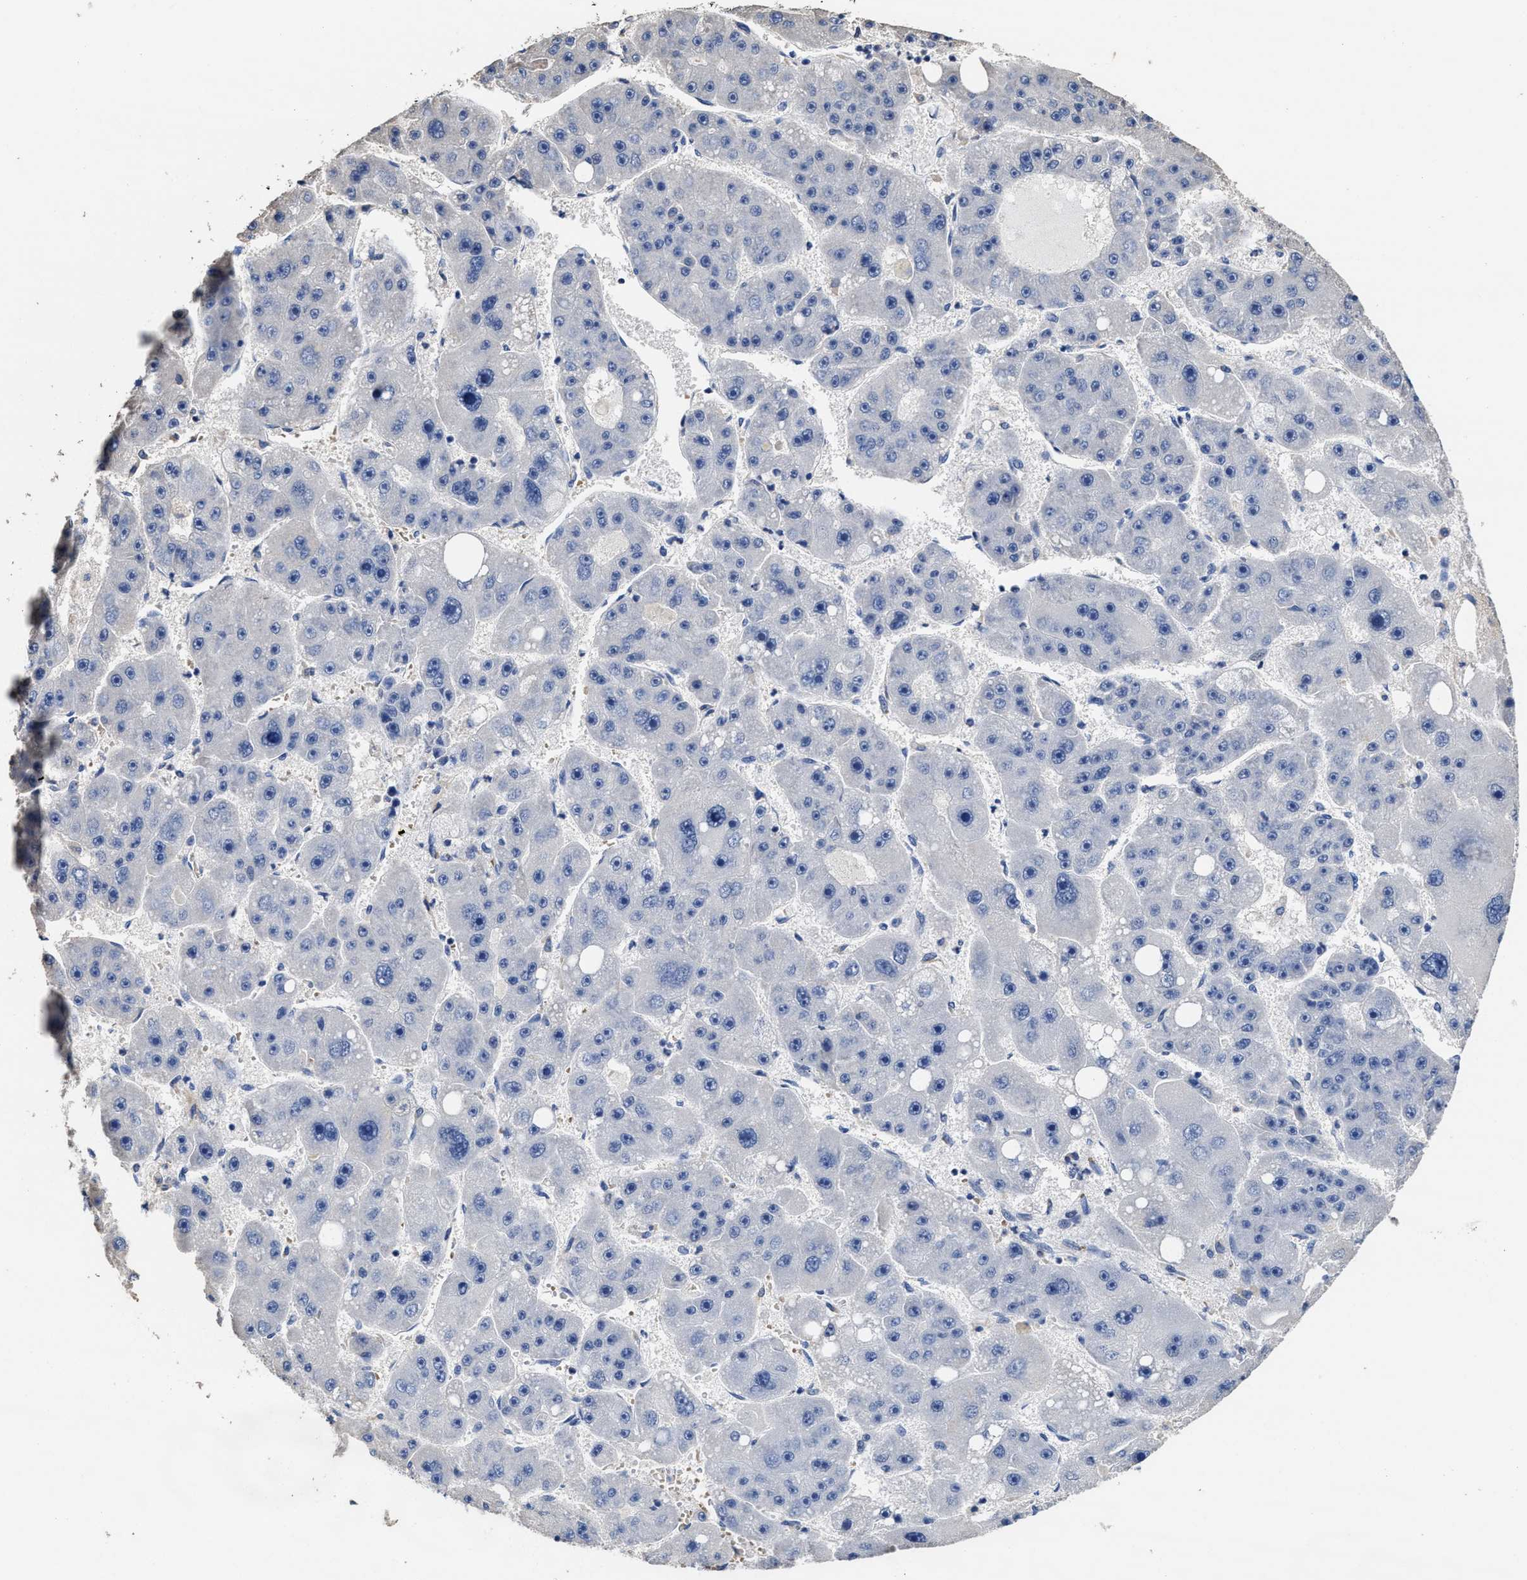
{"staining": {"intensity": "negative", "quantity": "none", "location": "none"}, "tissue": "liver cancer", "cell_type": "Tumor cells", "image_type": "cancer", "snomed": [{"axis": "morphology", "description": "Carcinoma, Hepatocellular, NOS"}, {"axis": "topography", "description": "Liver"}], "caption": "There is no significant positivity in tumor cells of liver cancer (hepatocellular carcinoma).", "gene": "ZFAT", "patient": {"sex": "female", "age": 61}}